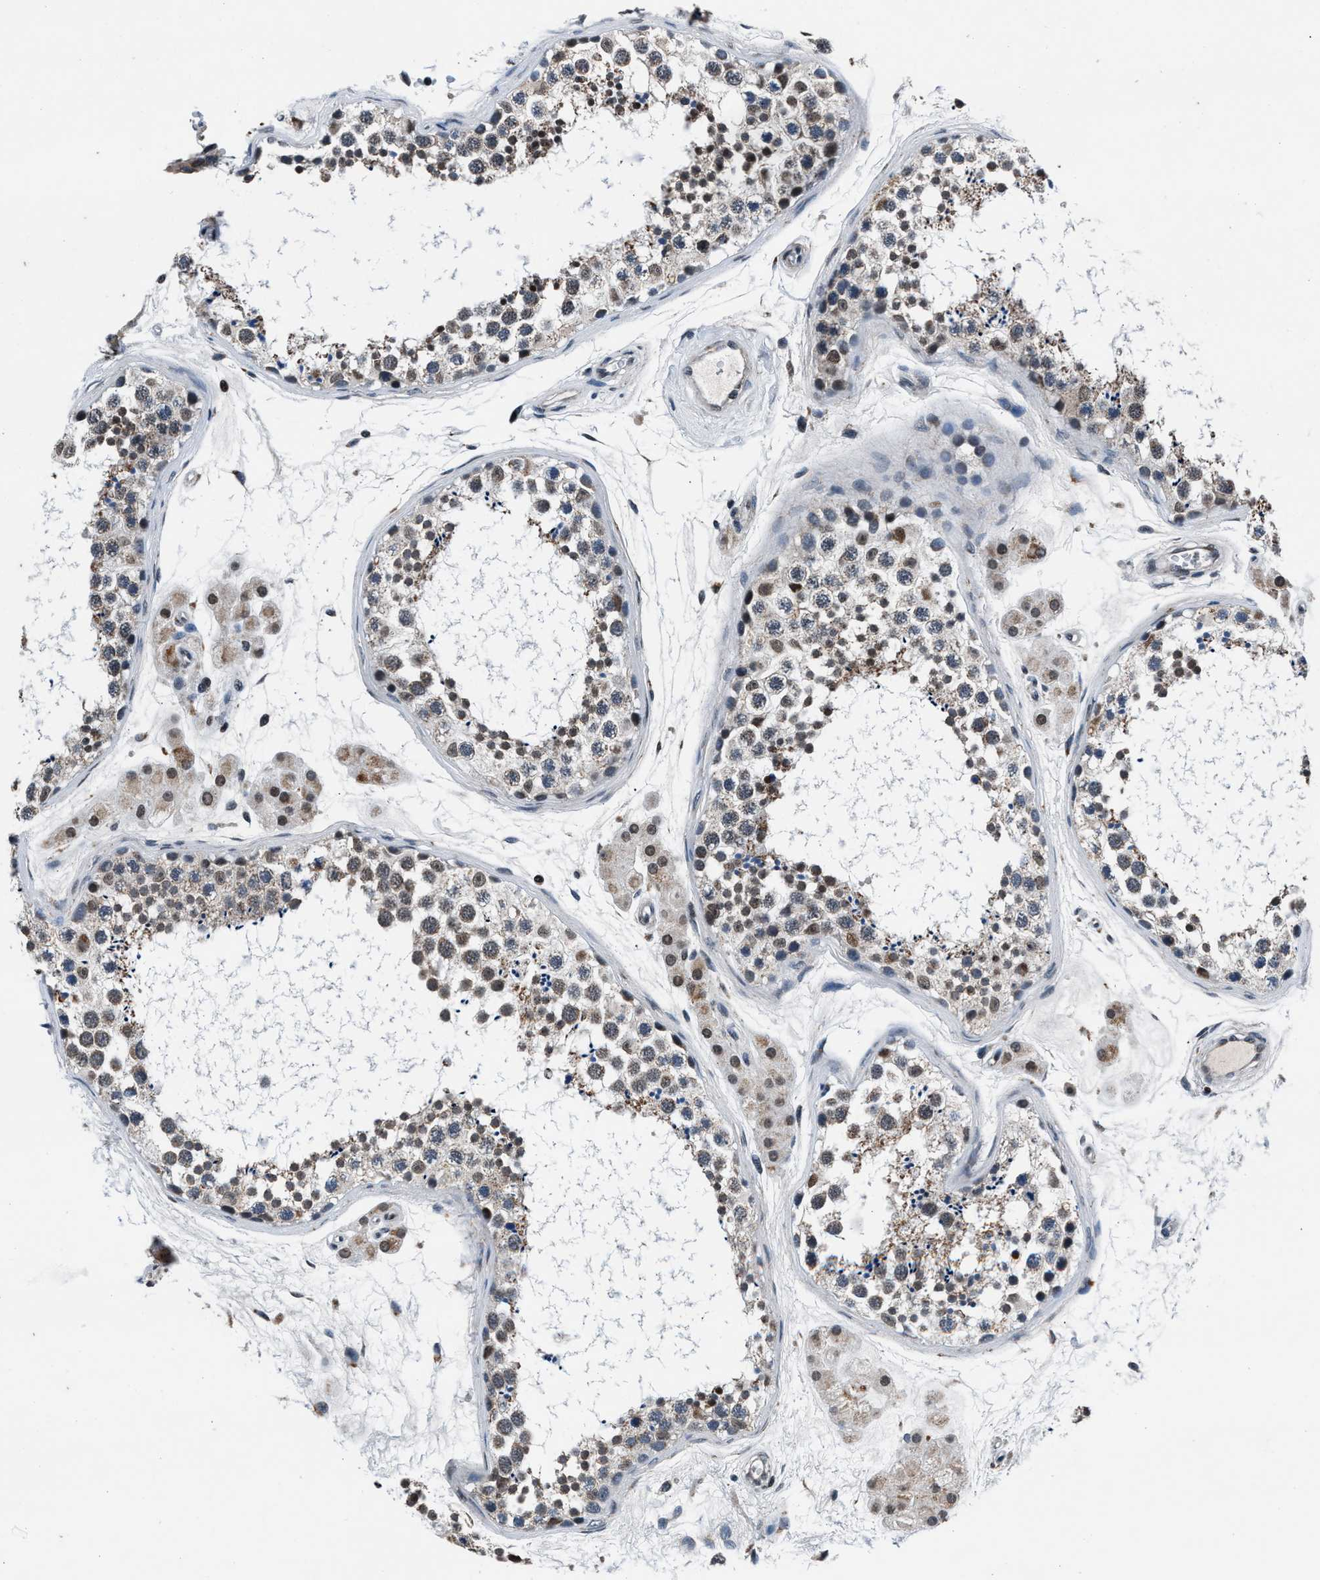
{"staining": {"intensity": "moderate", "quantity": "25%-75%", "location": "cytoplasmic/membranous,nuclear"}, "tissue": "testis", "cell_type": "Cells in seminiferous ducts", "image_type": "normal", "snomed": [{"axis": "morphology", "description": "Normal tissue, NOS"}, {"axis": "topography", "description": "Testis"}], "caption": "This histopathology image displays IHC staining of normal human testis, with medium moderate cytoplasmic/membranous,nuclear staining in approximately 25%-75% of cells in seminiferous ducts.", "gene": "PRRC2B", "patient": {"sex": "male", "age": 56}}